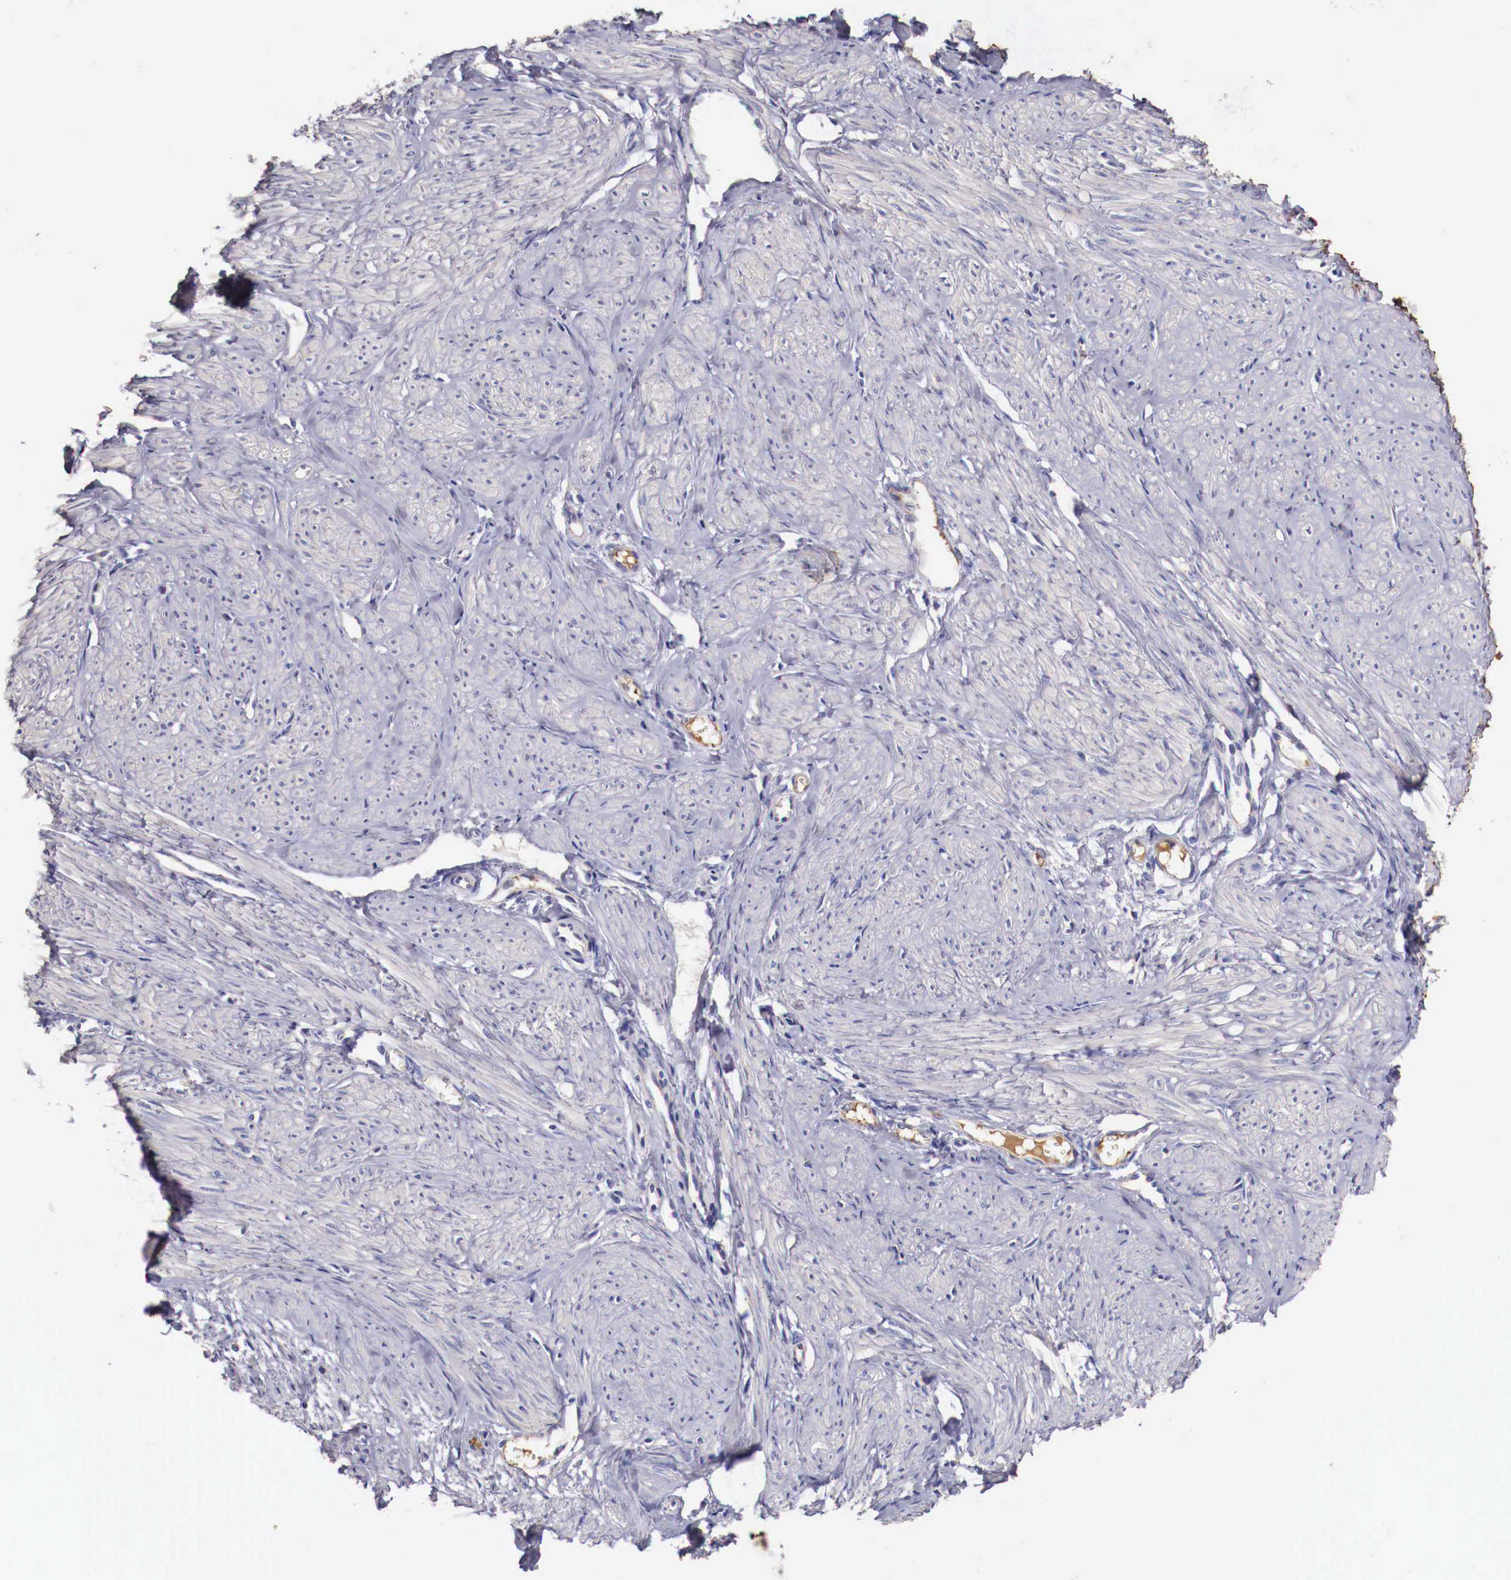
{"staining": {"intensity": "negative", "quantity": "none", "location": "none"}, "tissue": "smooth muscle", "cell_type": "Smooth muscle cells", "image_type": "normal", "snomed": [{"axis": "morphology", "description": "Normal tissue, NOS"}, {"axis": "topography", "description": "Uterus"}], "caption": "A histopathology image of human smooth muscle is negative for staining in smooth muscle cells. (DAB (3,3'-diaminobenzidine) immunohistochemistry with hematoxylin counter stain).", "gene": "PITPNA", "patient": {"sex": "female", "age": 45}}